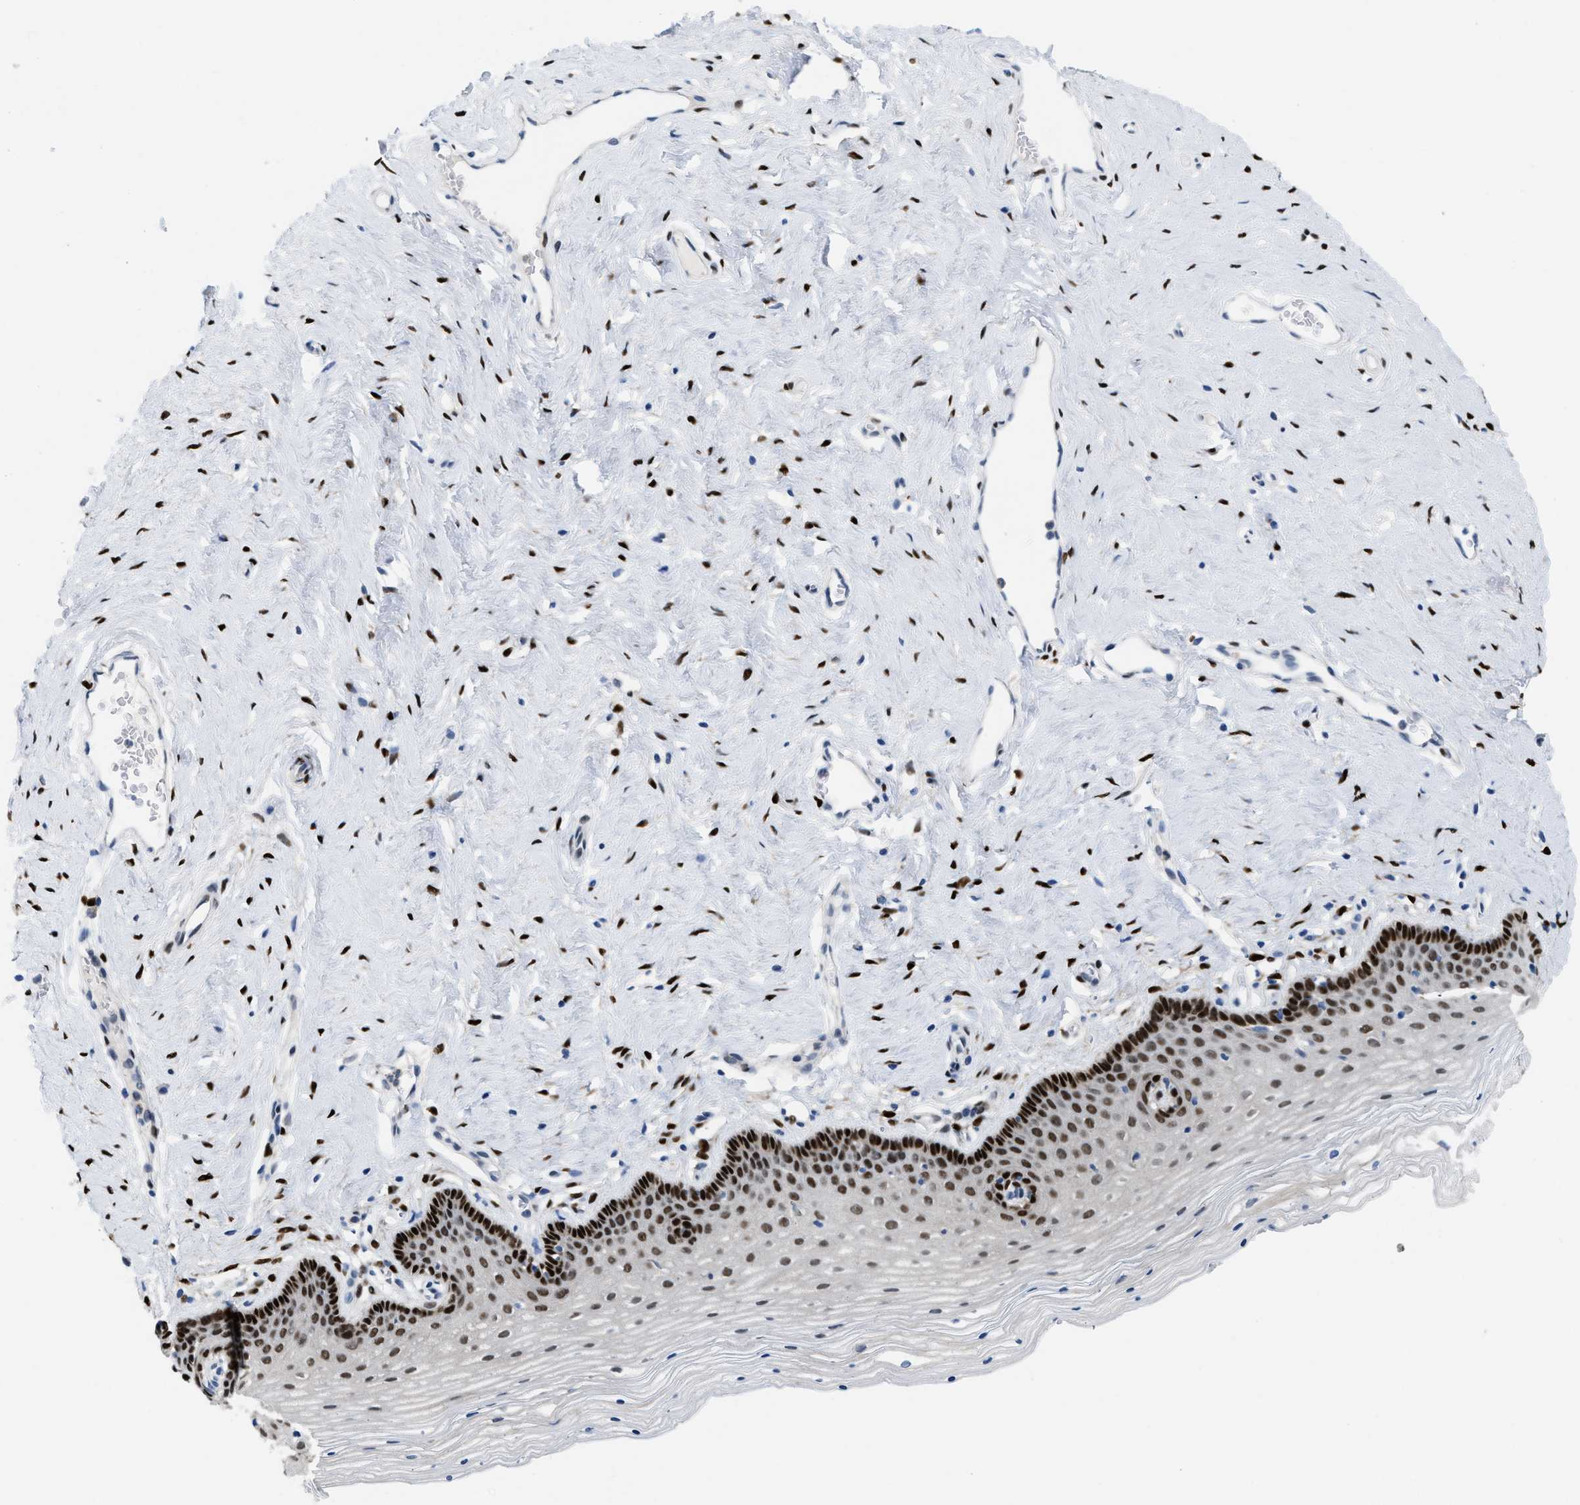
{"staining": {"intensity": "strong", "quantity": "<25%", "location": "nuclear"}, "tissue": "vagina", "cell_type": "Squamous epithelial cells", "image_type": "normal", "snomed": [{"axis": "morphology", "description": "Normal tissue, NOS"}, {"axis": "topography", "description": "Vagina"}], "caption": "This is a histology image of IHC staining of unremarkable vagina, which shows strong expression in the nuclear of squamous epithelial cells.", "gene": "NFIX", "patient": {"sex": "female", "age": 32}}